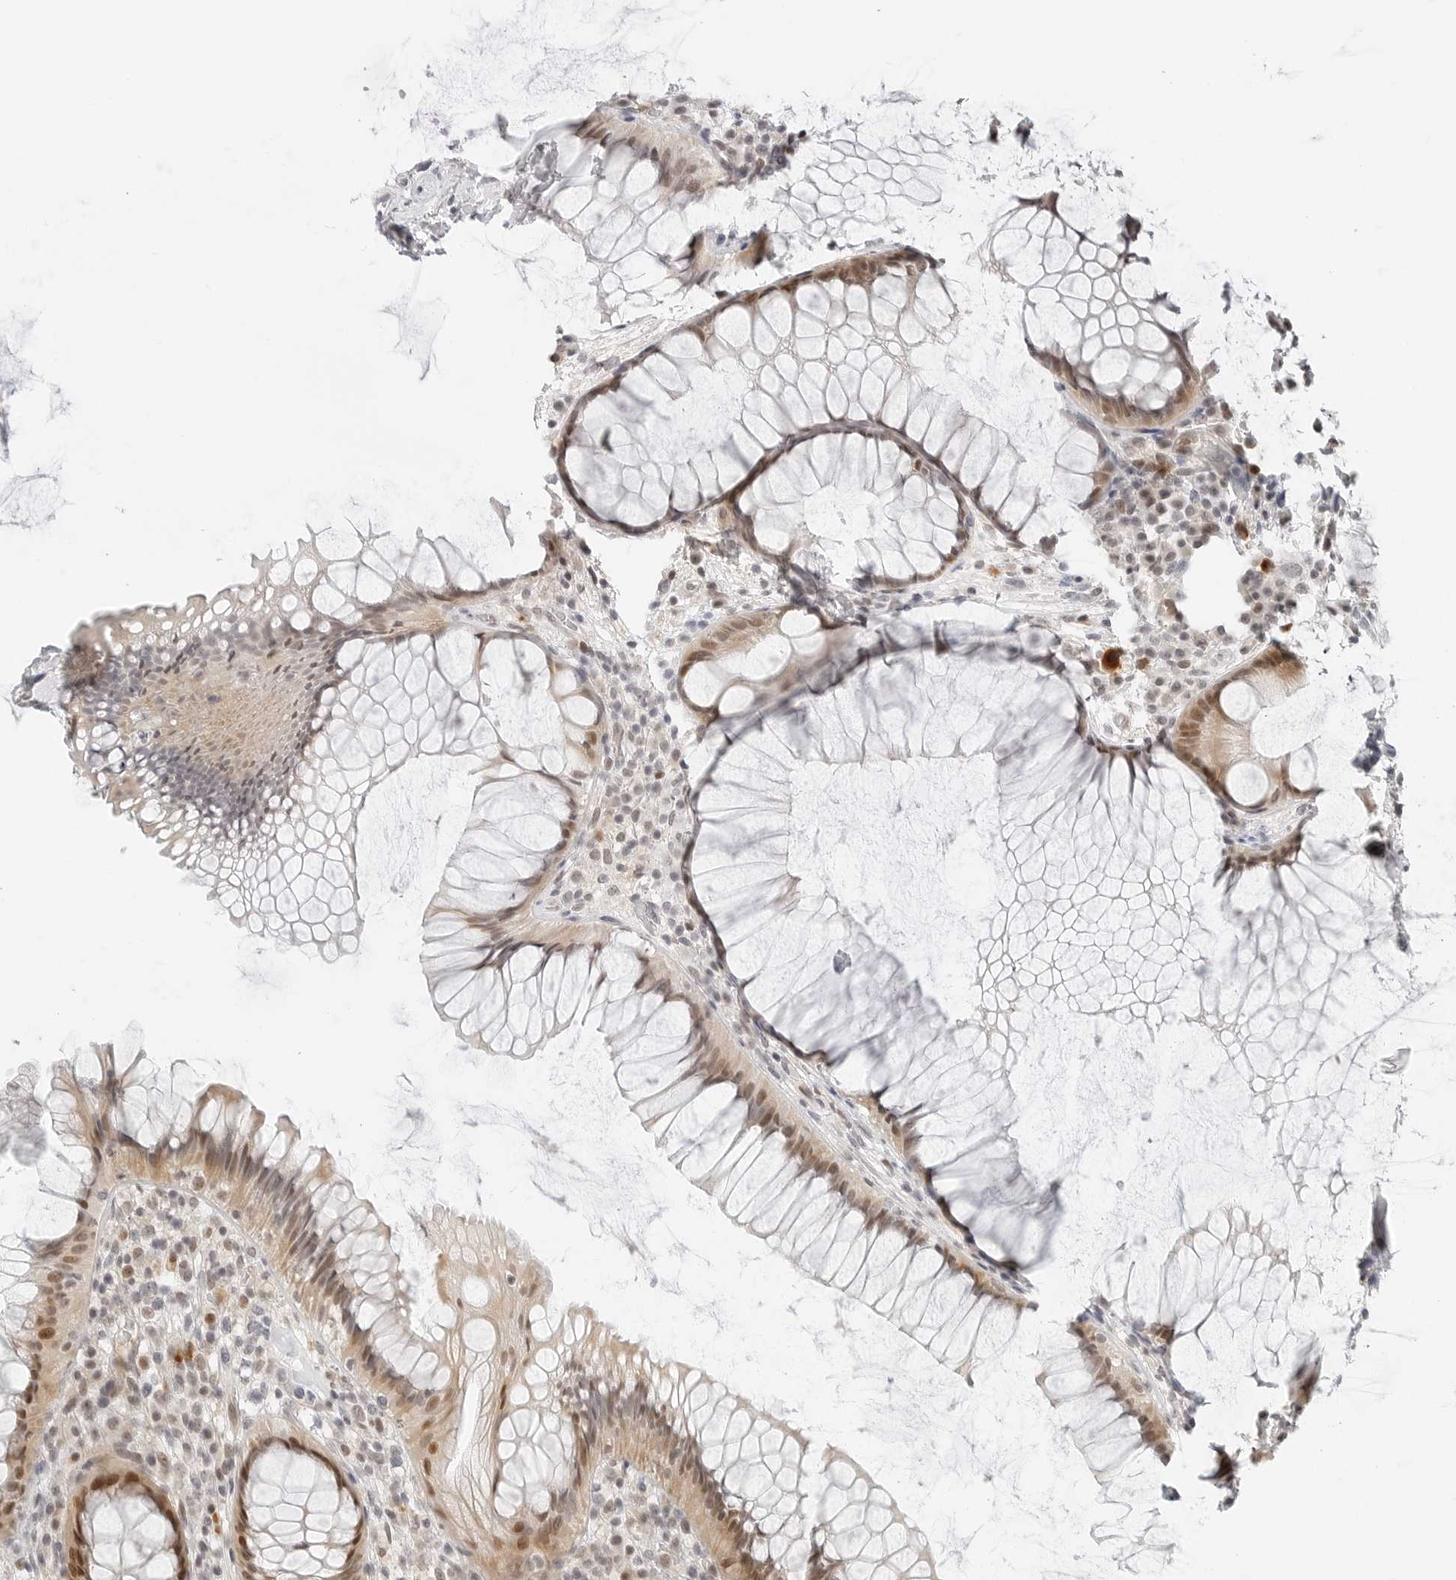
{"staining": {"intensity": "moderate", "quantity": "25%-75%", "location": "cytoplasmic/membranous,nuclear"}, "tissue": "rectum", "cell_type": "Glandular cells", "image_type": "normal", "snomed": [{"axis": "morphology", "description": "Normal tissue, NOS"}, {"axis": "topography", "description": "Rectum"}], "caption": "Approximately 25%-75% of glandular cells in normal rectum display moderate cytoplasmic/membranous,nuclear protein positivity as visualized by brown immunohistochemical staining.", "gene": "TSEN2", "patient": {"sex": "male", "age": 51}}